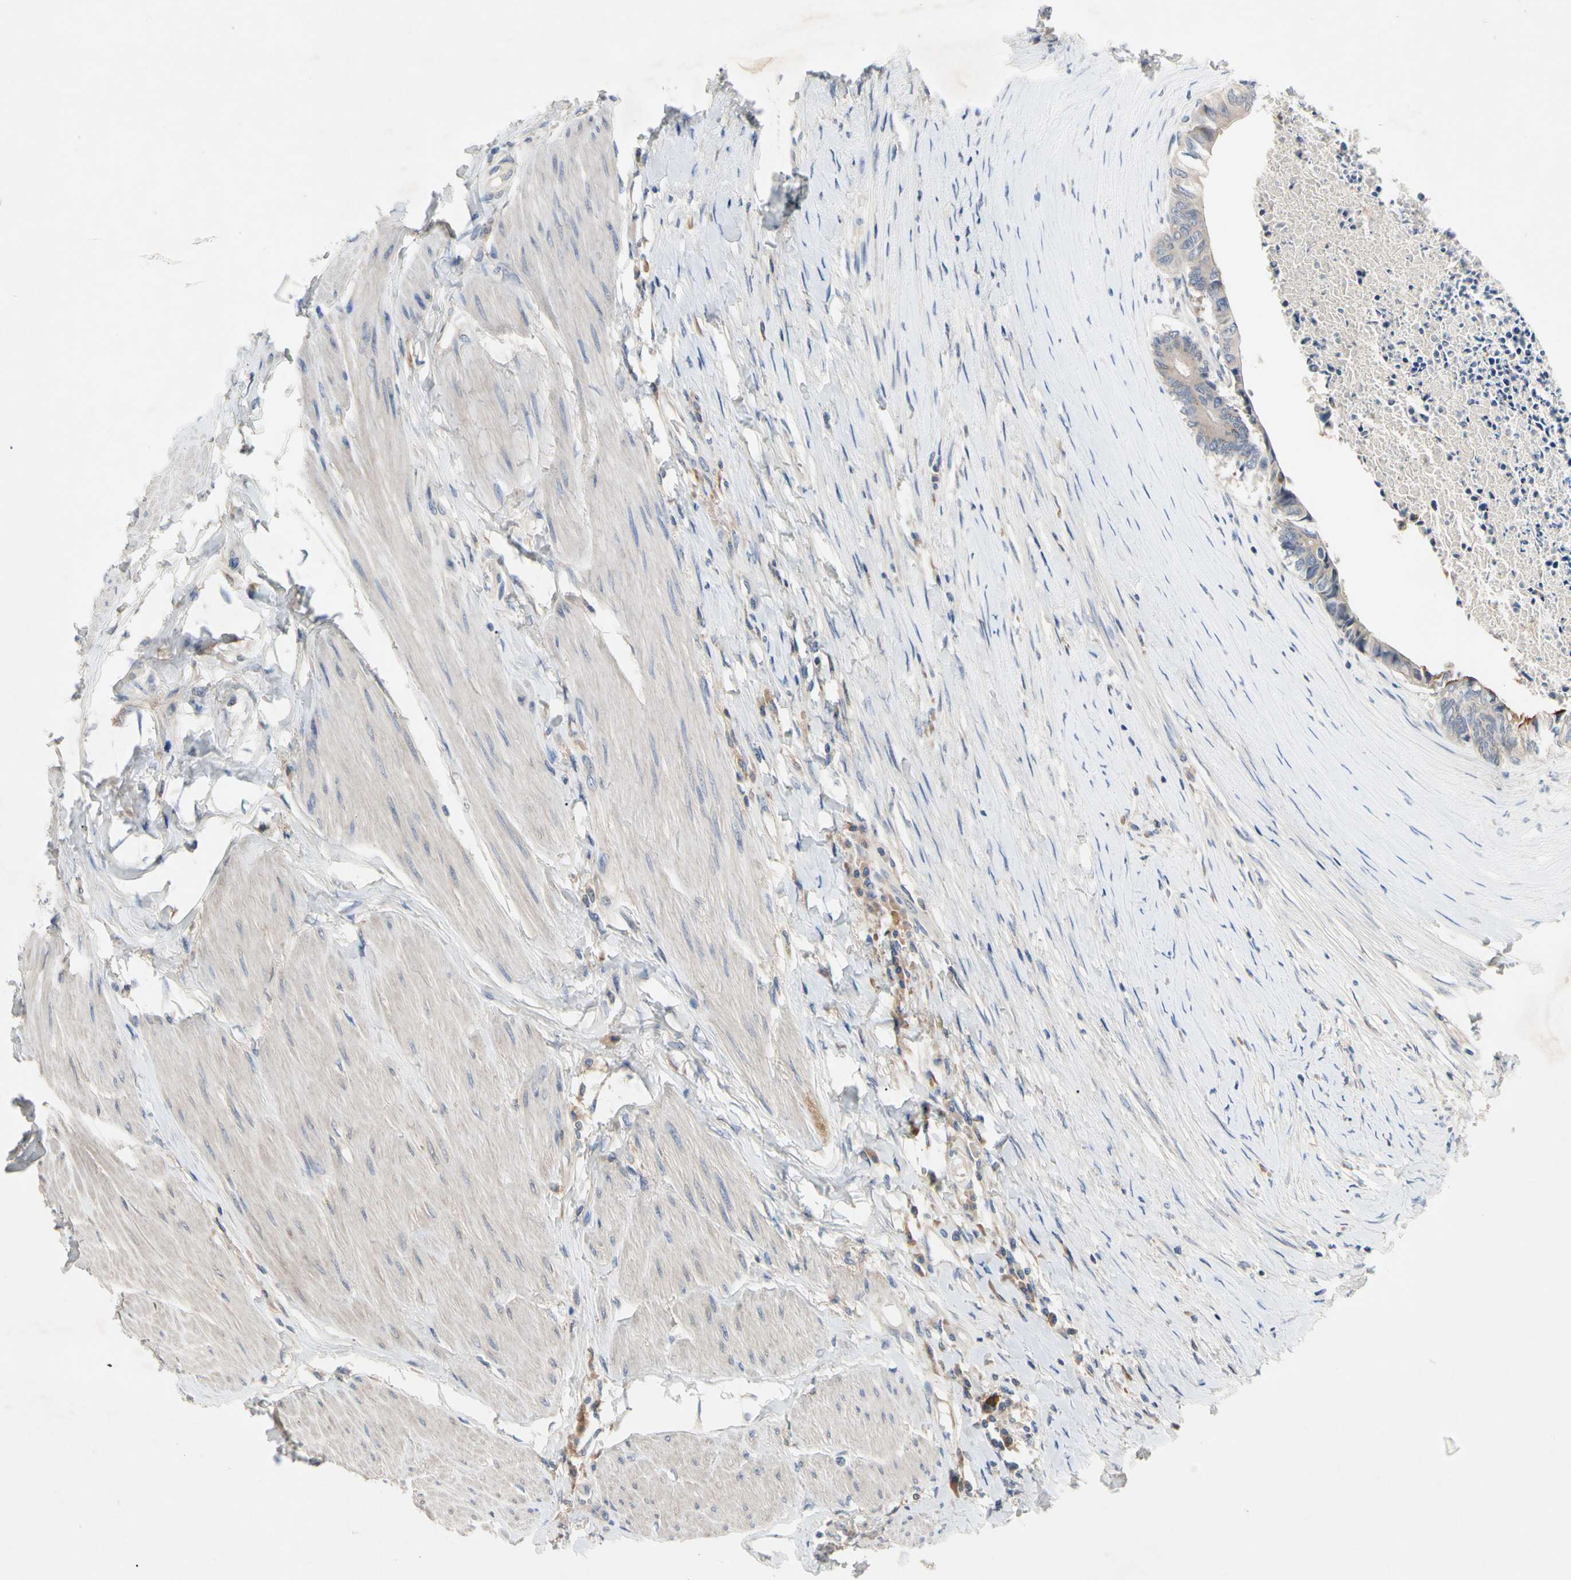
{"staining": {"intensity": "weak", "quantity": ">75%", "location": "cytoplasmic/membranous"}, "tissue": "colorectal cancer", "cell_type": "Tumor cells", "image_type": "cancer", "snomed": [{"axis": "morphology", "description": "Adenocarcinoma, NOS"}, {"axis": "topography", "description": "Rectum"}], "caption": "The immunohistochemical stain shows weak cytoplasmic/membranous expression in tumor cells of adenocarcinoma (colorectal) tissue.", "gene": "GAS6", "patient": {"sex": "male", "age": 63}}